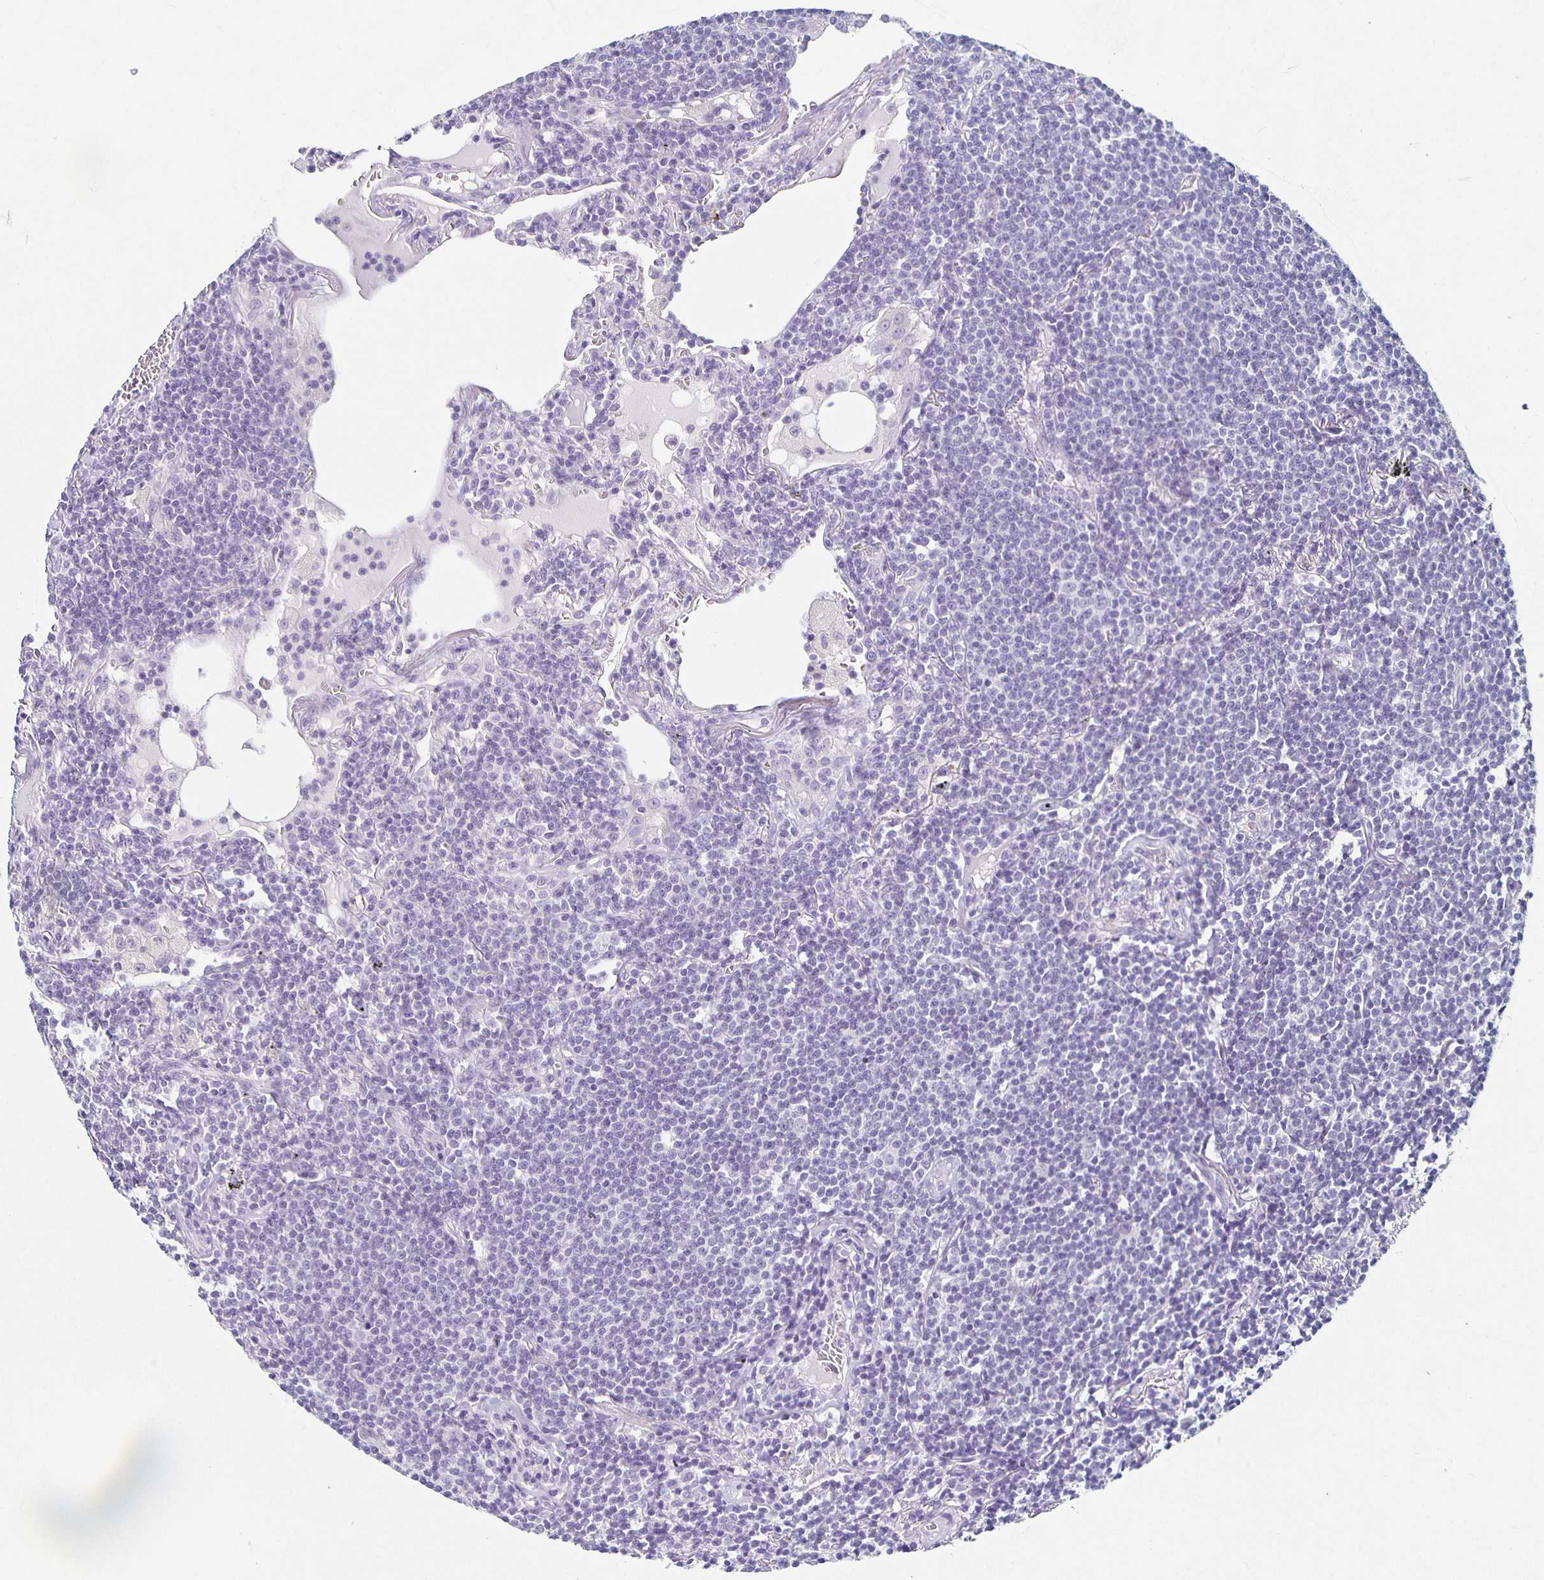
{"staining": {"intensity": "negative", "quantity": "none", "location": "none"}, "tissue": "lymphoma", "cell_type": "Tumor cells", "image_type": "cancer", "snomed": [{"axis": "morphology", "description": "Malignant lymphoma, non-Hodgkin's type, Low grade"}, {"axis": "topography", "description": "Lung"}], "caption": "Immunohistochemistry micrograph of lymphoma stained for a protein (brown), which exhibits no staining in tumor cells. (IHC, brightfield microscopy, high magnification).", "gene": "CARNS1", "patient": {"sex": "female", "age": 71}}